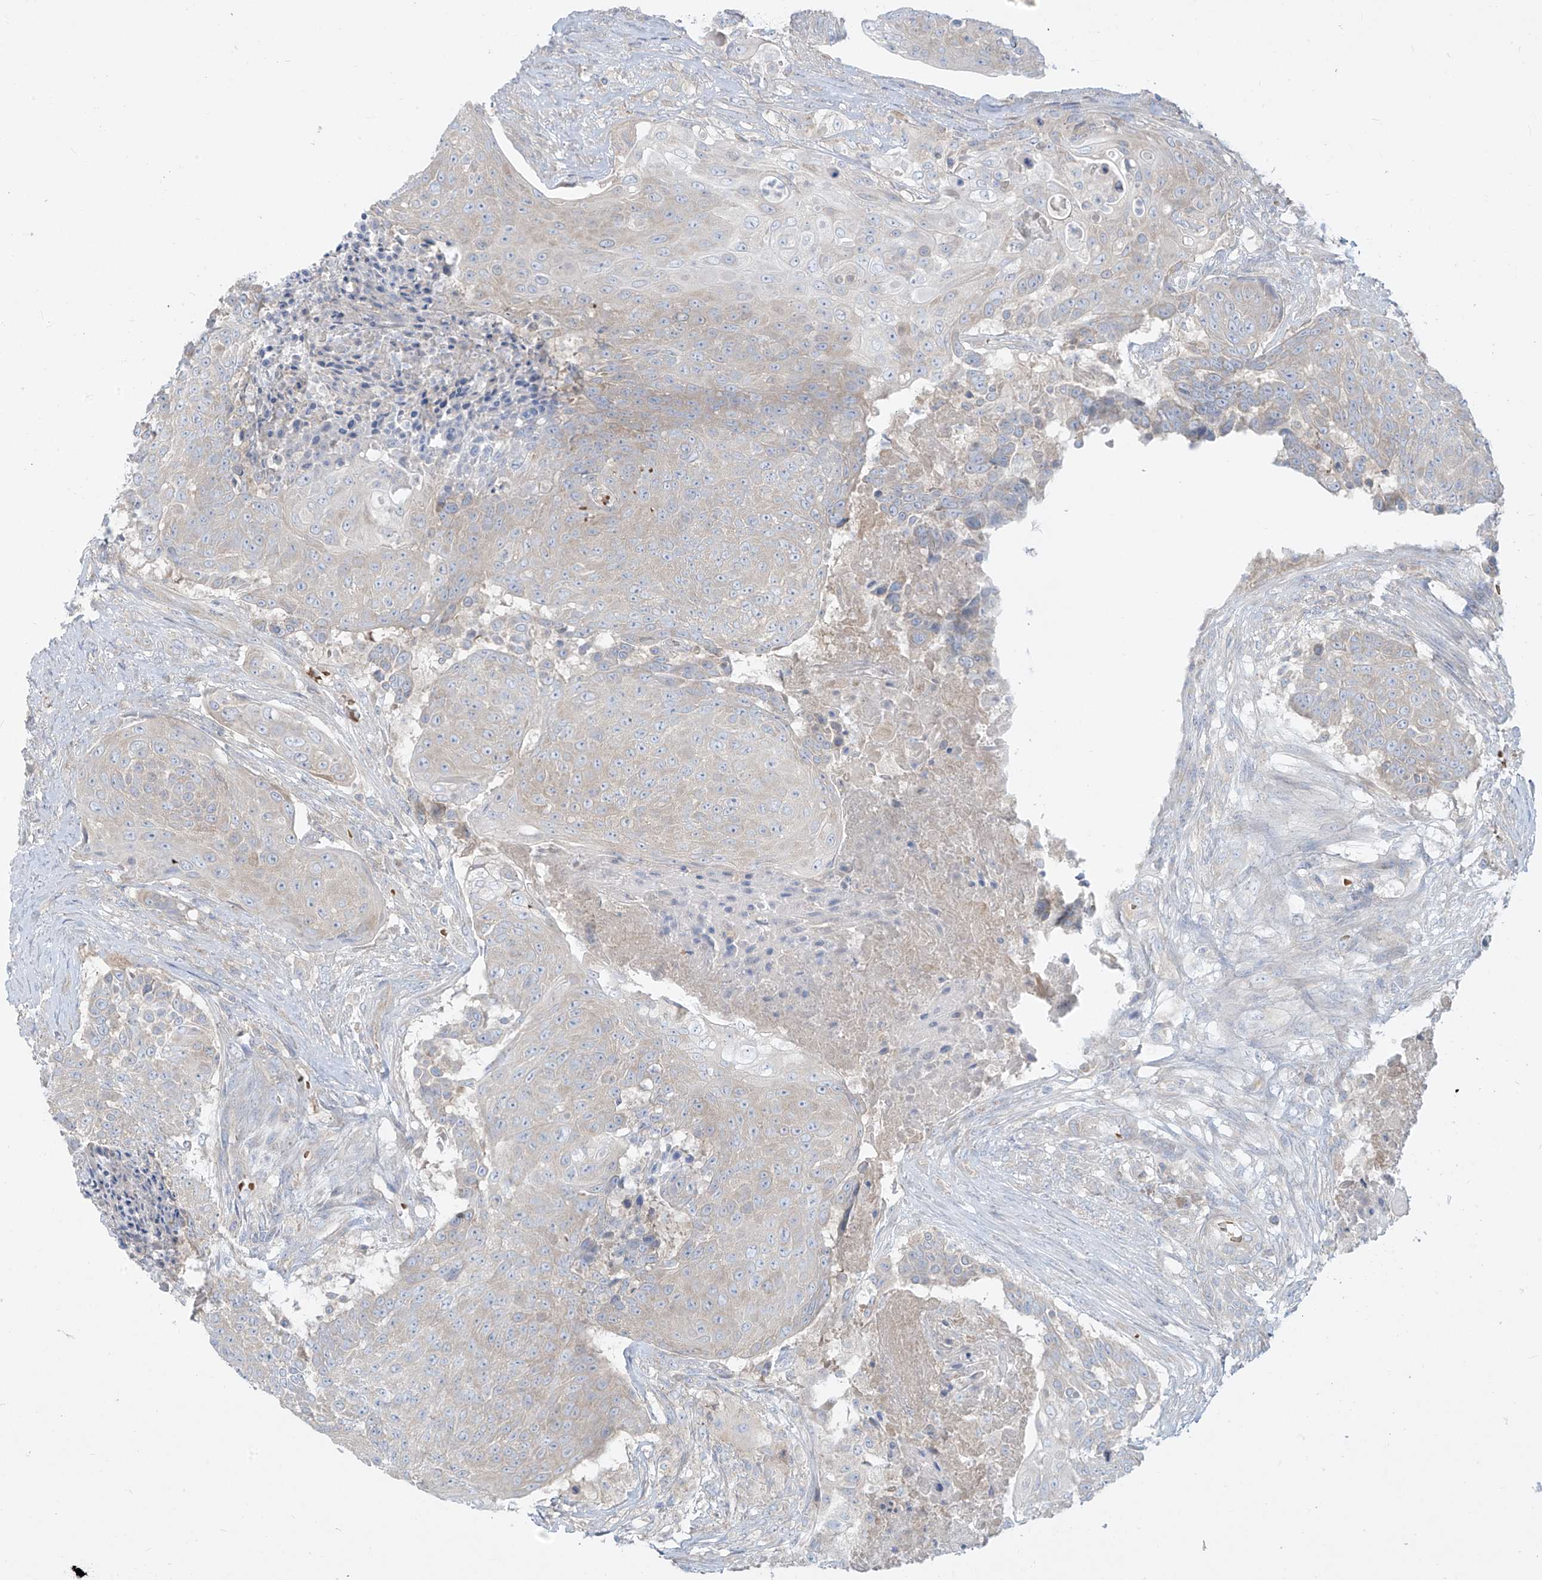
{"staining": {"intensity": "negative", "quantity": "none", "location": "none"}, "tissue": "urothelial cancer", "cell_type": "Tumor cells", "image_type": "cancer", "snomed": [{"axis": "morphology", "description": "Urothelial carcinoma, High grade"}, {"axis": "topography", "description": "Urinary bladder"}], "caption": "Human urothelial cancer stained for a protein using immunohistochemistry (IHC) displays no positivity in tumor cells.", "gene": "DGKQ", "patient": {"sex": "female", "age": 63}}